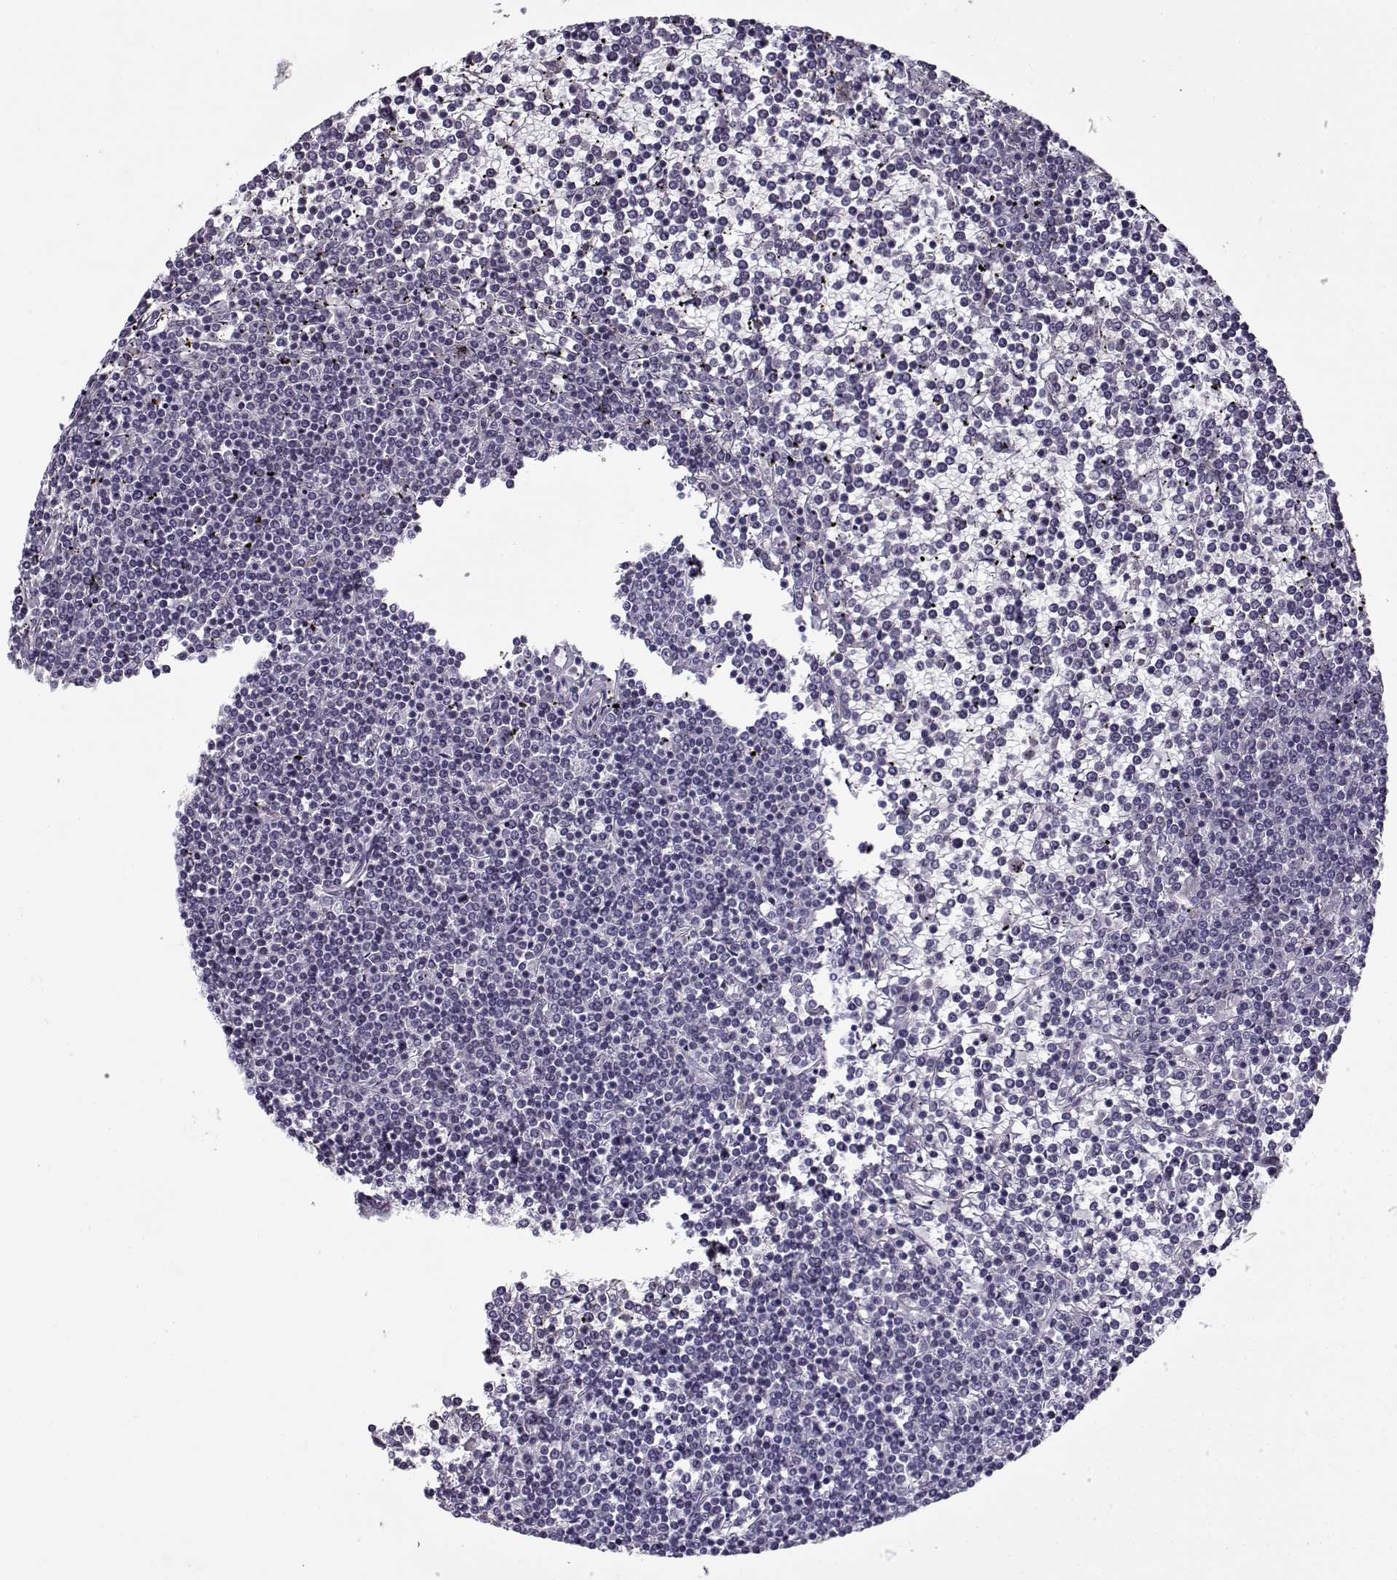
{"staining": {"intensity": "negative", "quantity": "none", "location": "none"}, "tissue": "lymphoma", "cell_type": "Tumor cells", "image_type": "cancer", "snomed": [{"axis": "morphology", "description": "Malignant lymphoma, non-Hodgkin's type, Low grade"}, {"axis": "topography", "description": "Spleen"}], "caption": "Immunohistochemical staining of lymphoma demonstrates no significant positivity in tumor cells.", "gene": "CIBAR1", "patient": {"sex": "female", "age": 19}}